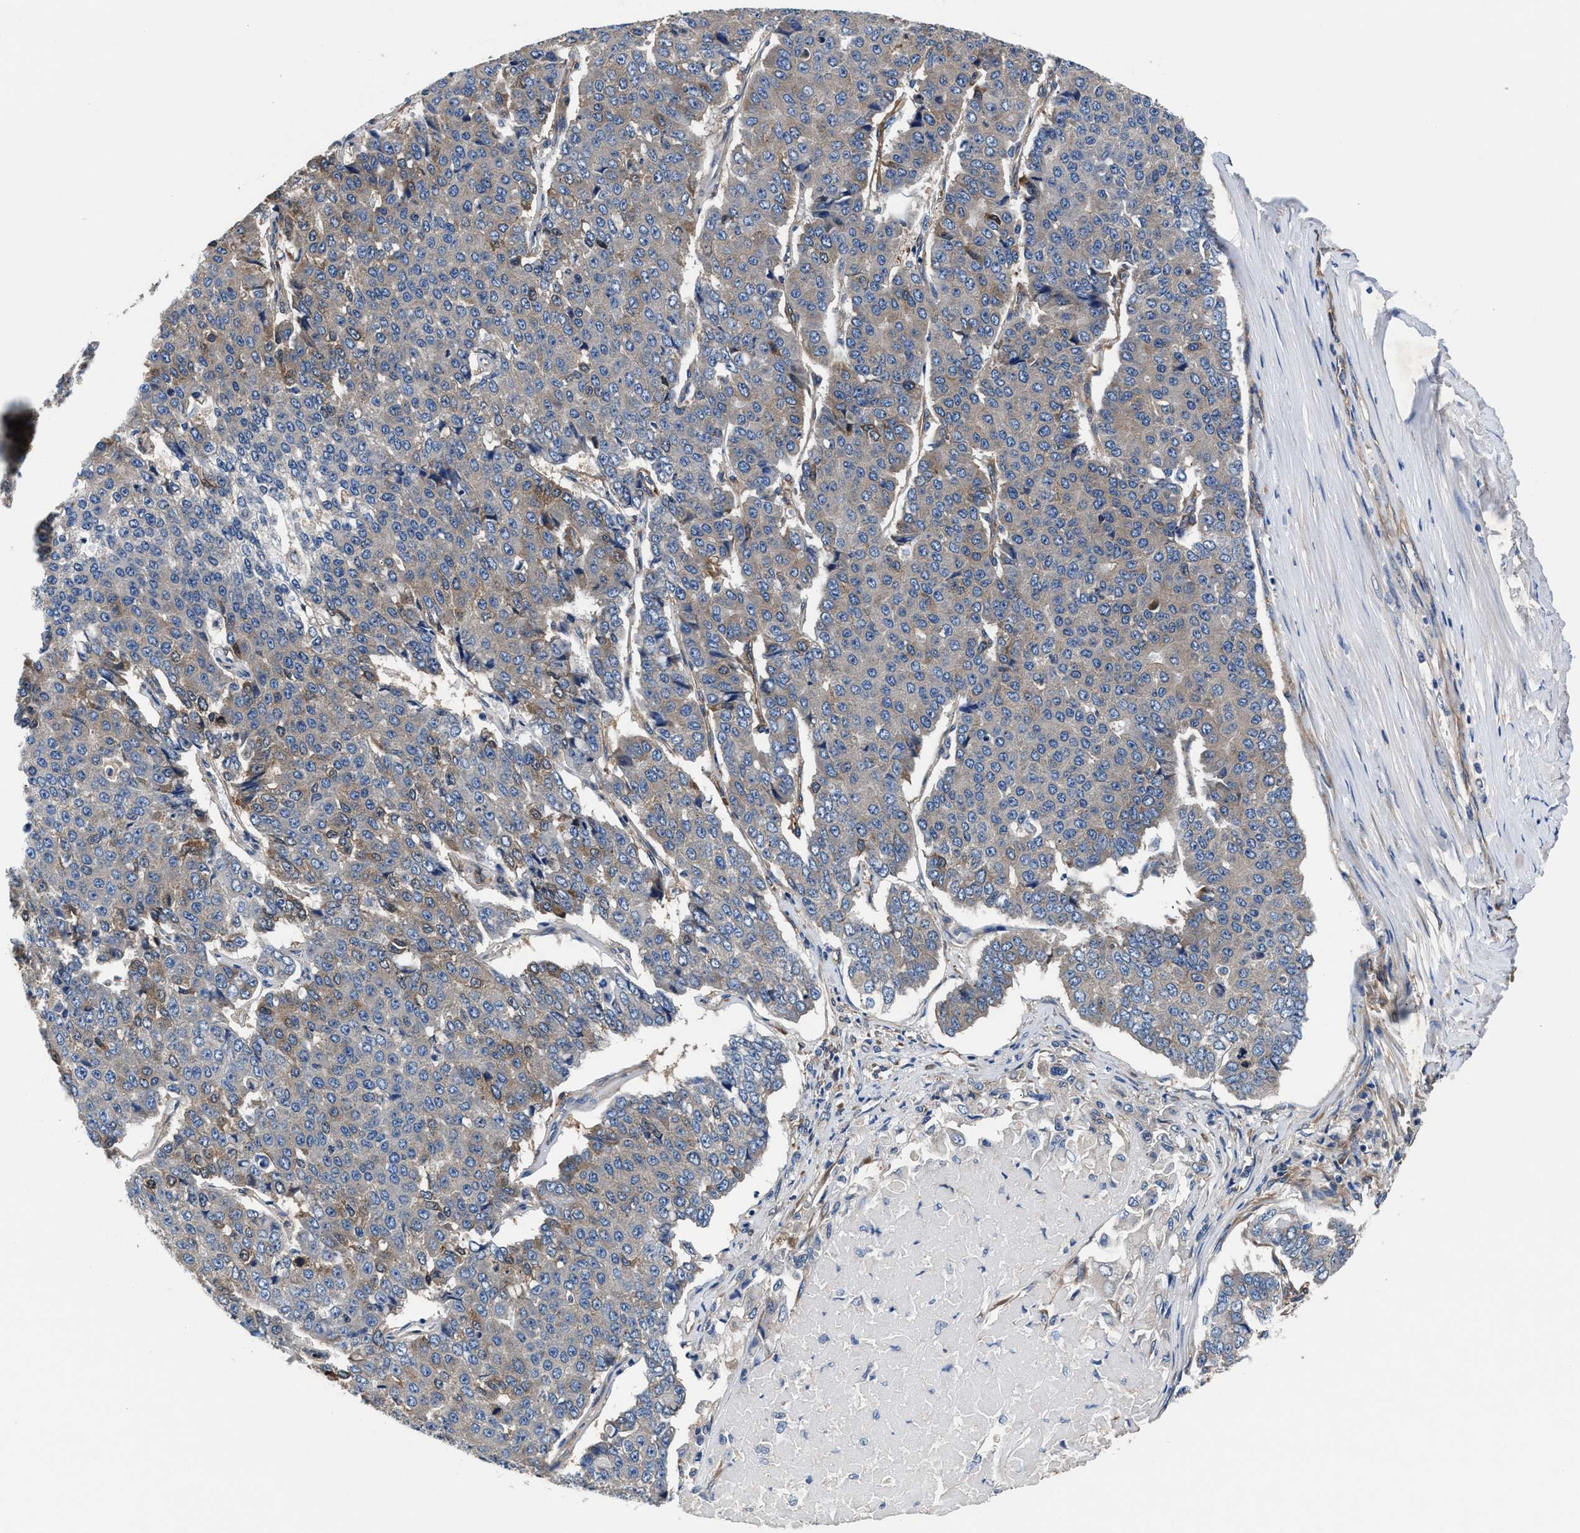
{"staining": {"intensity": "weak", "quantity": "25%-75%", "location": "cytoplasmic/membranous"}, "tissue": "pancreatic cancer", "cell_type": "Tumor cells", "image_type": "cancer", "snomed": [{"axis": "morphology", "description": "Adenocarcinoma, NOS"}, {"axis": "topography", "description": "Pancreas"}], "caption": "A photomicrograph showing weak cytoplasmic/membranous staining in approximately 25%-75% of tumor cells in pancreatic cancer (adenocarcinoma), as visualized by brown immunohistochemical staining.", "gene": "SH3GL1", "patient": {"sex": "male", "age": 50}}